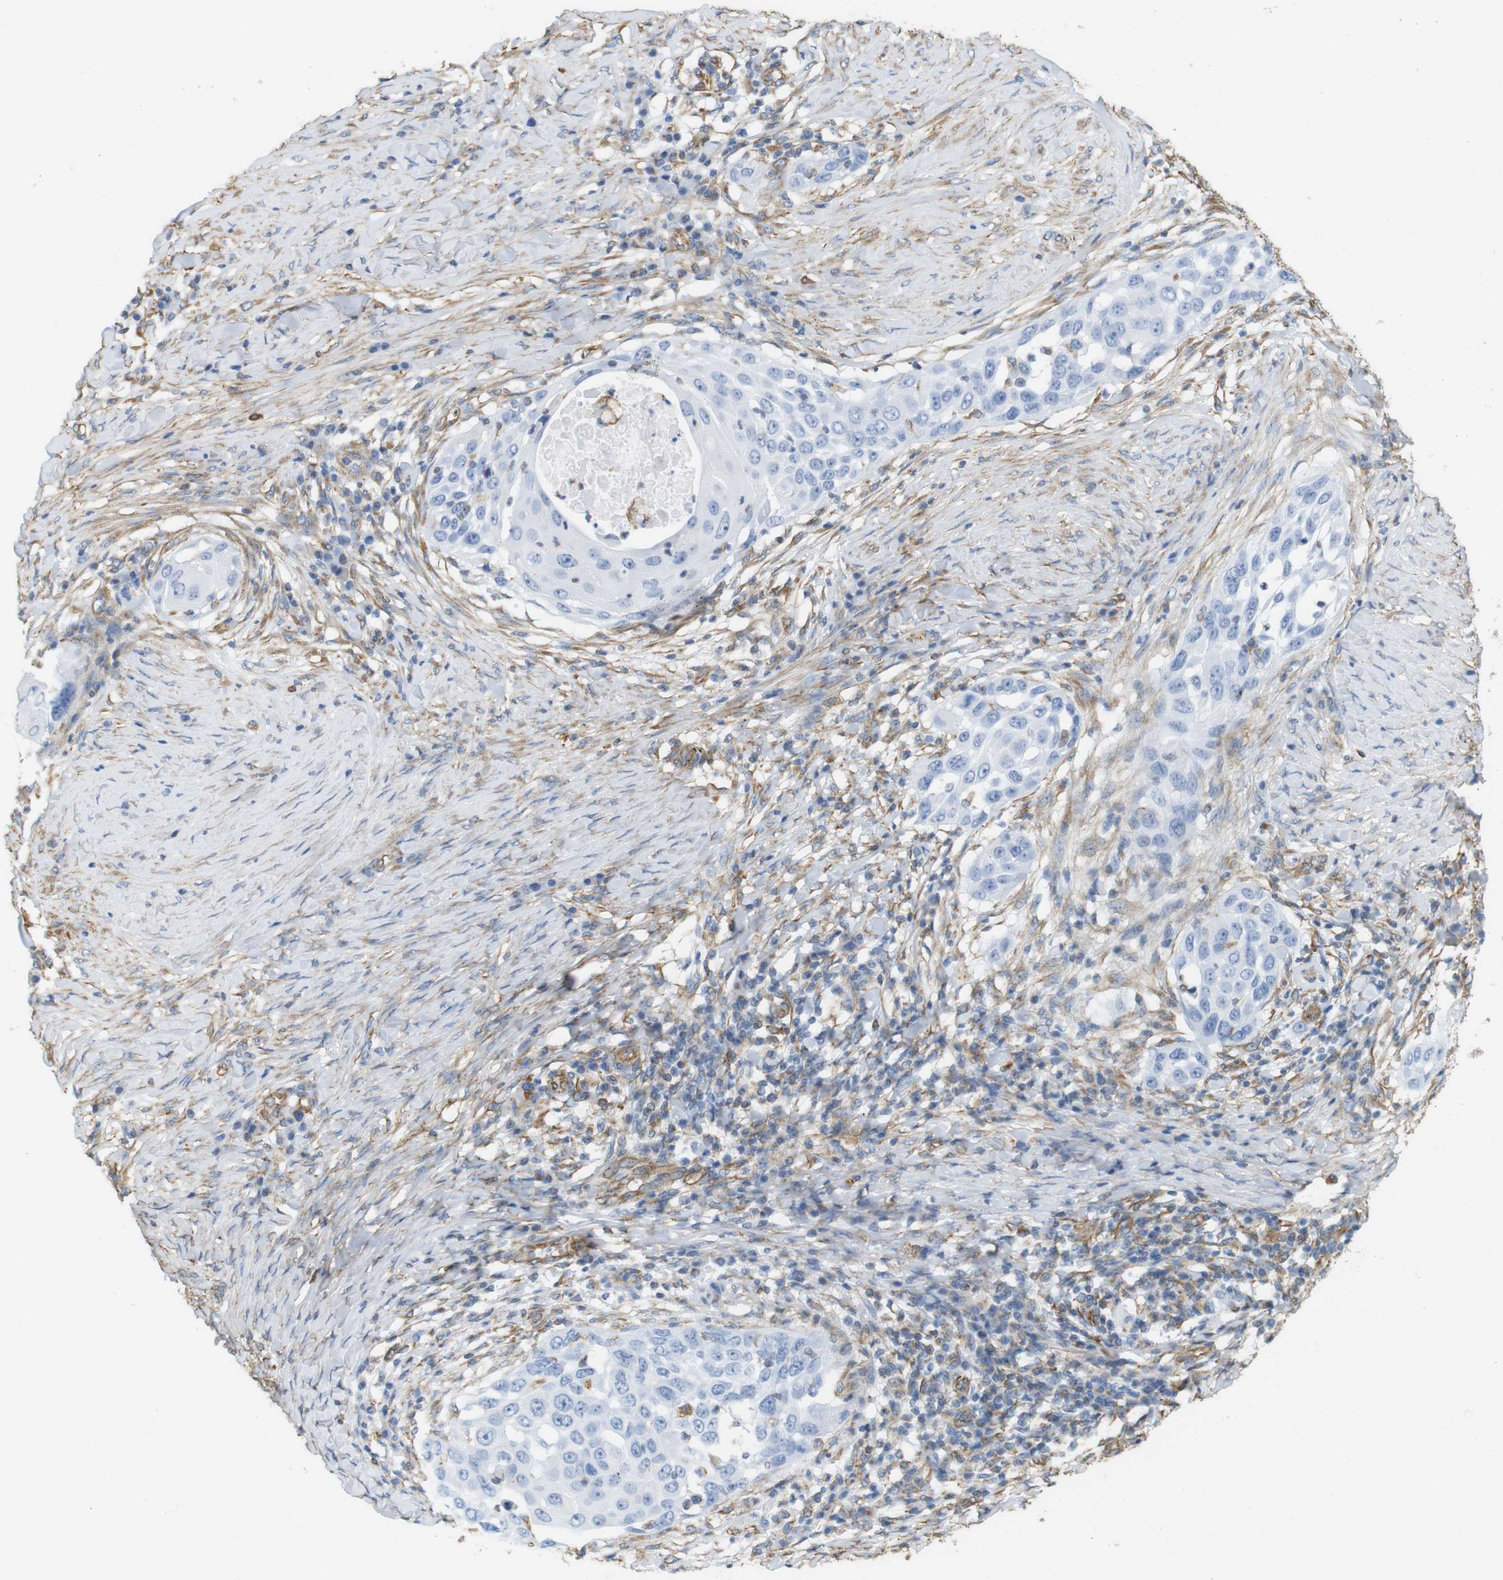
{"staining": {"intensity": "negative", "quantity": "none", "location": "none"}, "tissue": "skin cancer", "cell_type": "Tumor cells", "image_type": "cancer", "snomed": [{"axis": "morphology", "description": "Squamous cell carcinoma, NOS"}, {"axis": "topography", "description": "Skin"}], "caption": "An IHC photomicrograph of skin cancer is shown. There is no staining in tumor cells of skin cancer.", "gene": "MS4A10", "patient": {"sex": "female", "age": 44}}